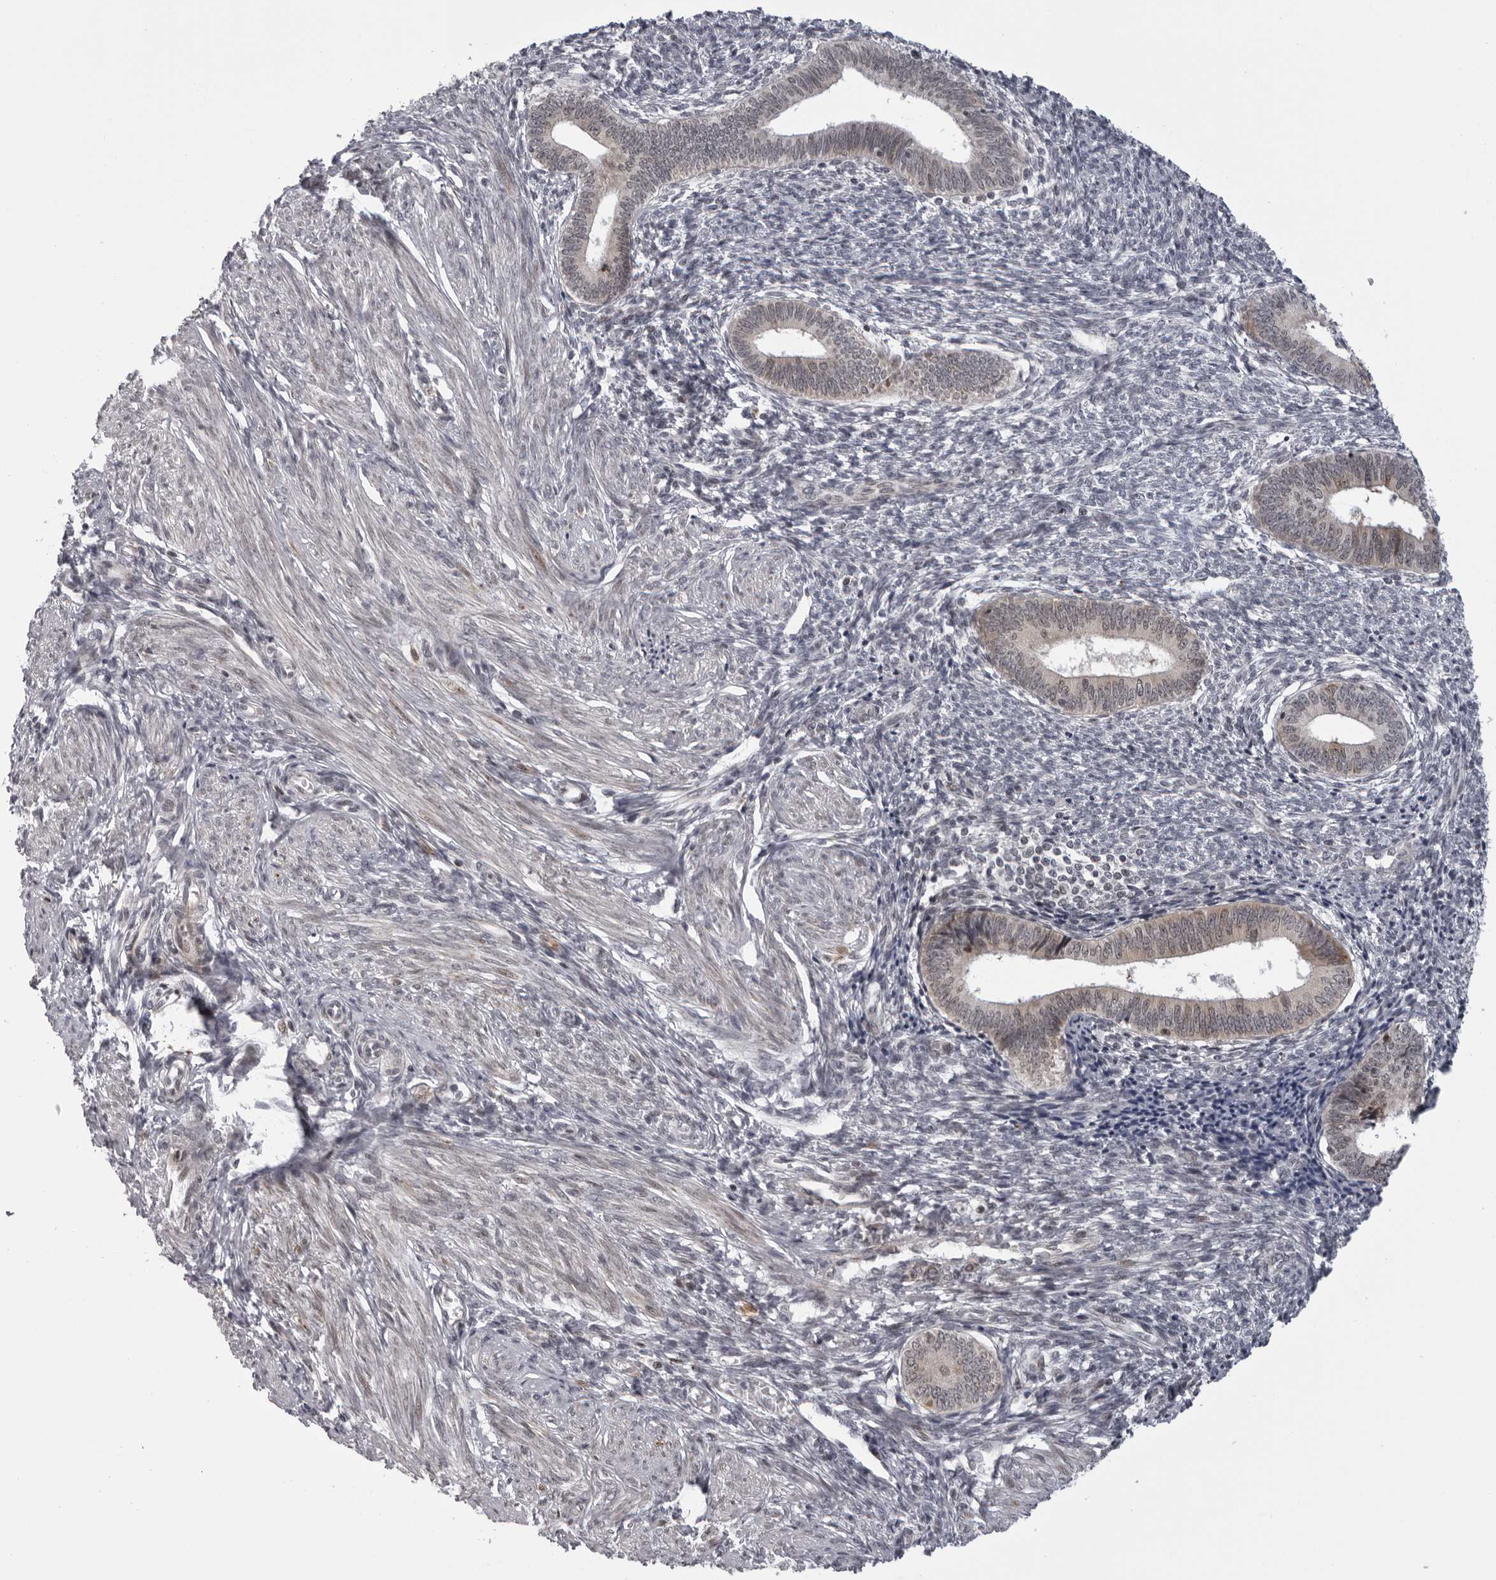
{"staining": {"intensity": "weak", "quantity": "<25%", "location": "nuclear"}, "tissue": "endometrium", "cell_type": "Cells in endometrial stroma", "image_type": "normal", "snomed": [{"axis": "morphology", "description": "Normal tissue, NOS"}, {"axis": "topography", "description": "Endometrium"}], "caption": "Immunohistochemistry (IHC) histopathology image of benign human endometrium stained for a protein (brown), which shows no expression in cells in endometrial stroma. (Immunohistochemistry (IHC), brightfield microscopy, high magnification).", "gene": "GCSAML", "patient": {"sex": "female", "age": 46}}